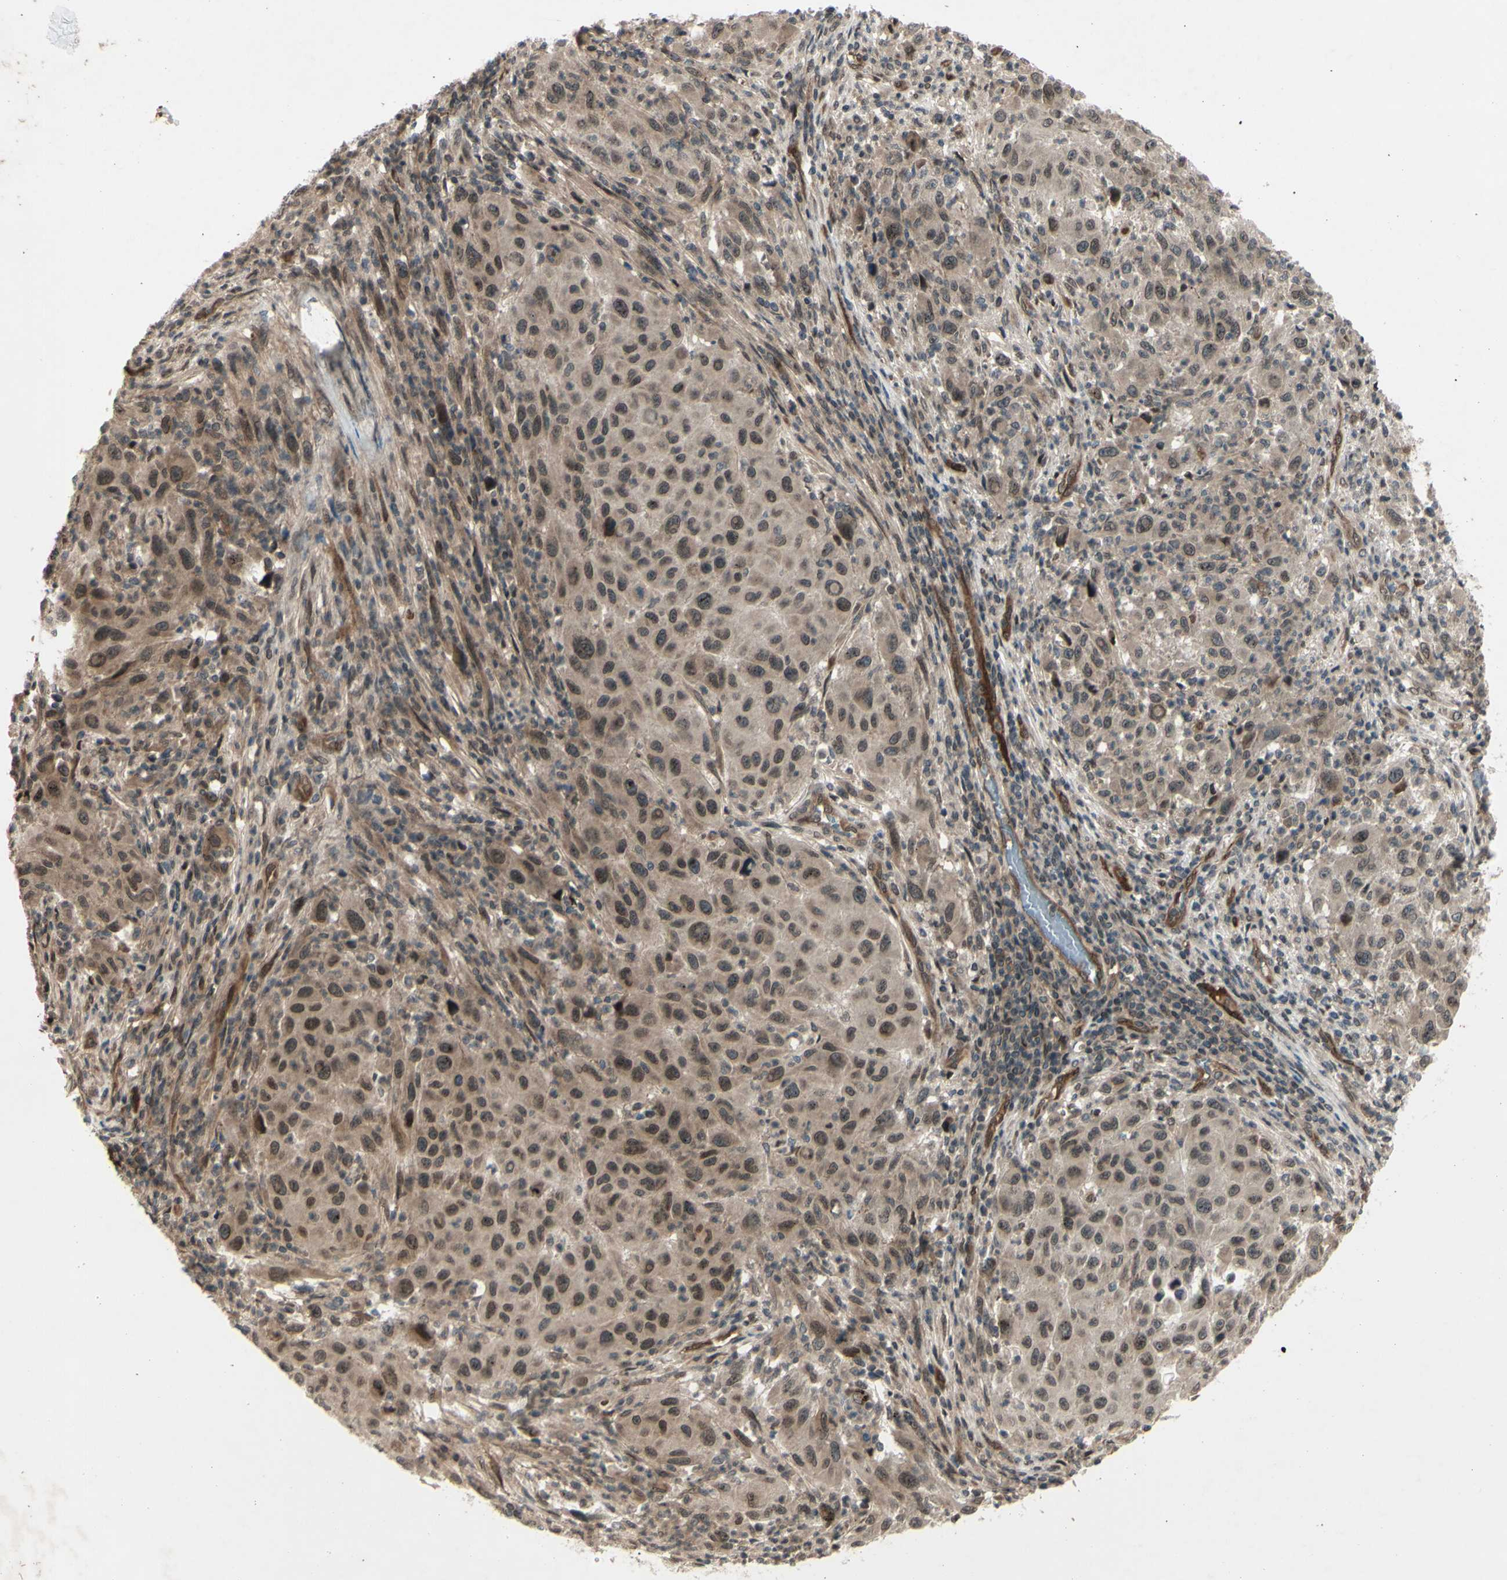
{"staining": {"intensity": "weak", "quantity": ">75%", "location": "cytoplasmic/membranous"}, "tissue": "melanoma", "cell_type": "Tumor cells", "image_type": "cancer", "snomed": [{"axis": "morphology", "description": "Malignant melanoma, Metastatic site"}, {"axis": "topography", "description": "Lymph node"}], "caption": "The histopathology image demonstrates a brown stain indicating the presence of a protein in the cytoplasmic/membranous of tumor cells in melanoma.", "gene": "MLF2", "patient": {"sex": "male", "age": 61}}